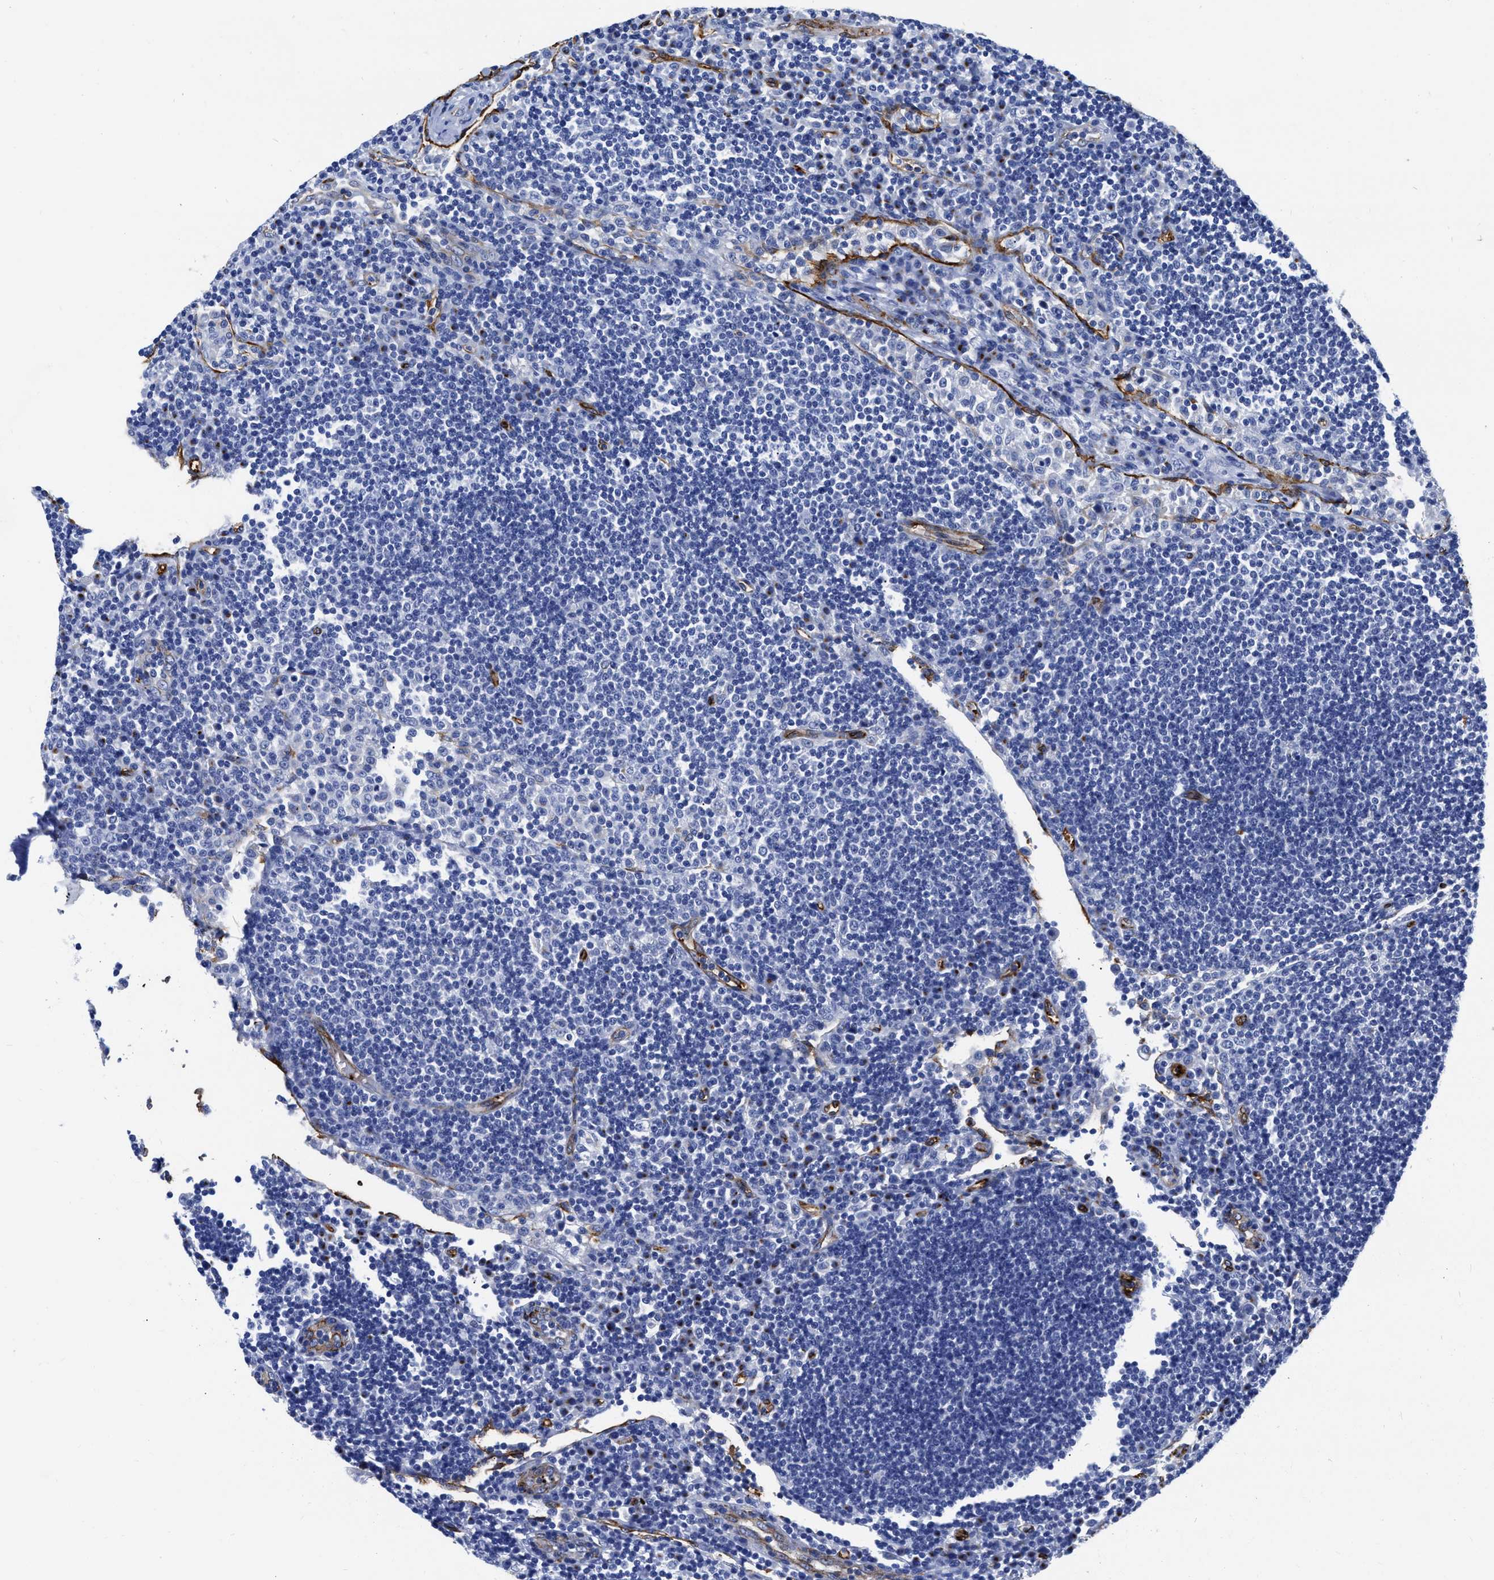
{"staining": {"intensity": "moderate", "quantity": "<25%", "location": "cytoplasmic/membranous"}, "tissue": "lymph node", "cell_type": "Germinal center cells", "image_type": "normal", "snomed": [{"axis": "morphology", "description": "Normal tissue, NOS"}, {"axis": "topography", "description": "Lymph node"}], "caption": "A brown stain labels moderate cytoplasmic/membranous expression of a protein in germinal center cells of benign human lymph node.", "gene": "TVP23B", "patient": {"sex": "female", "age": 53}}